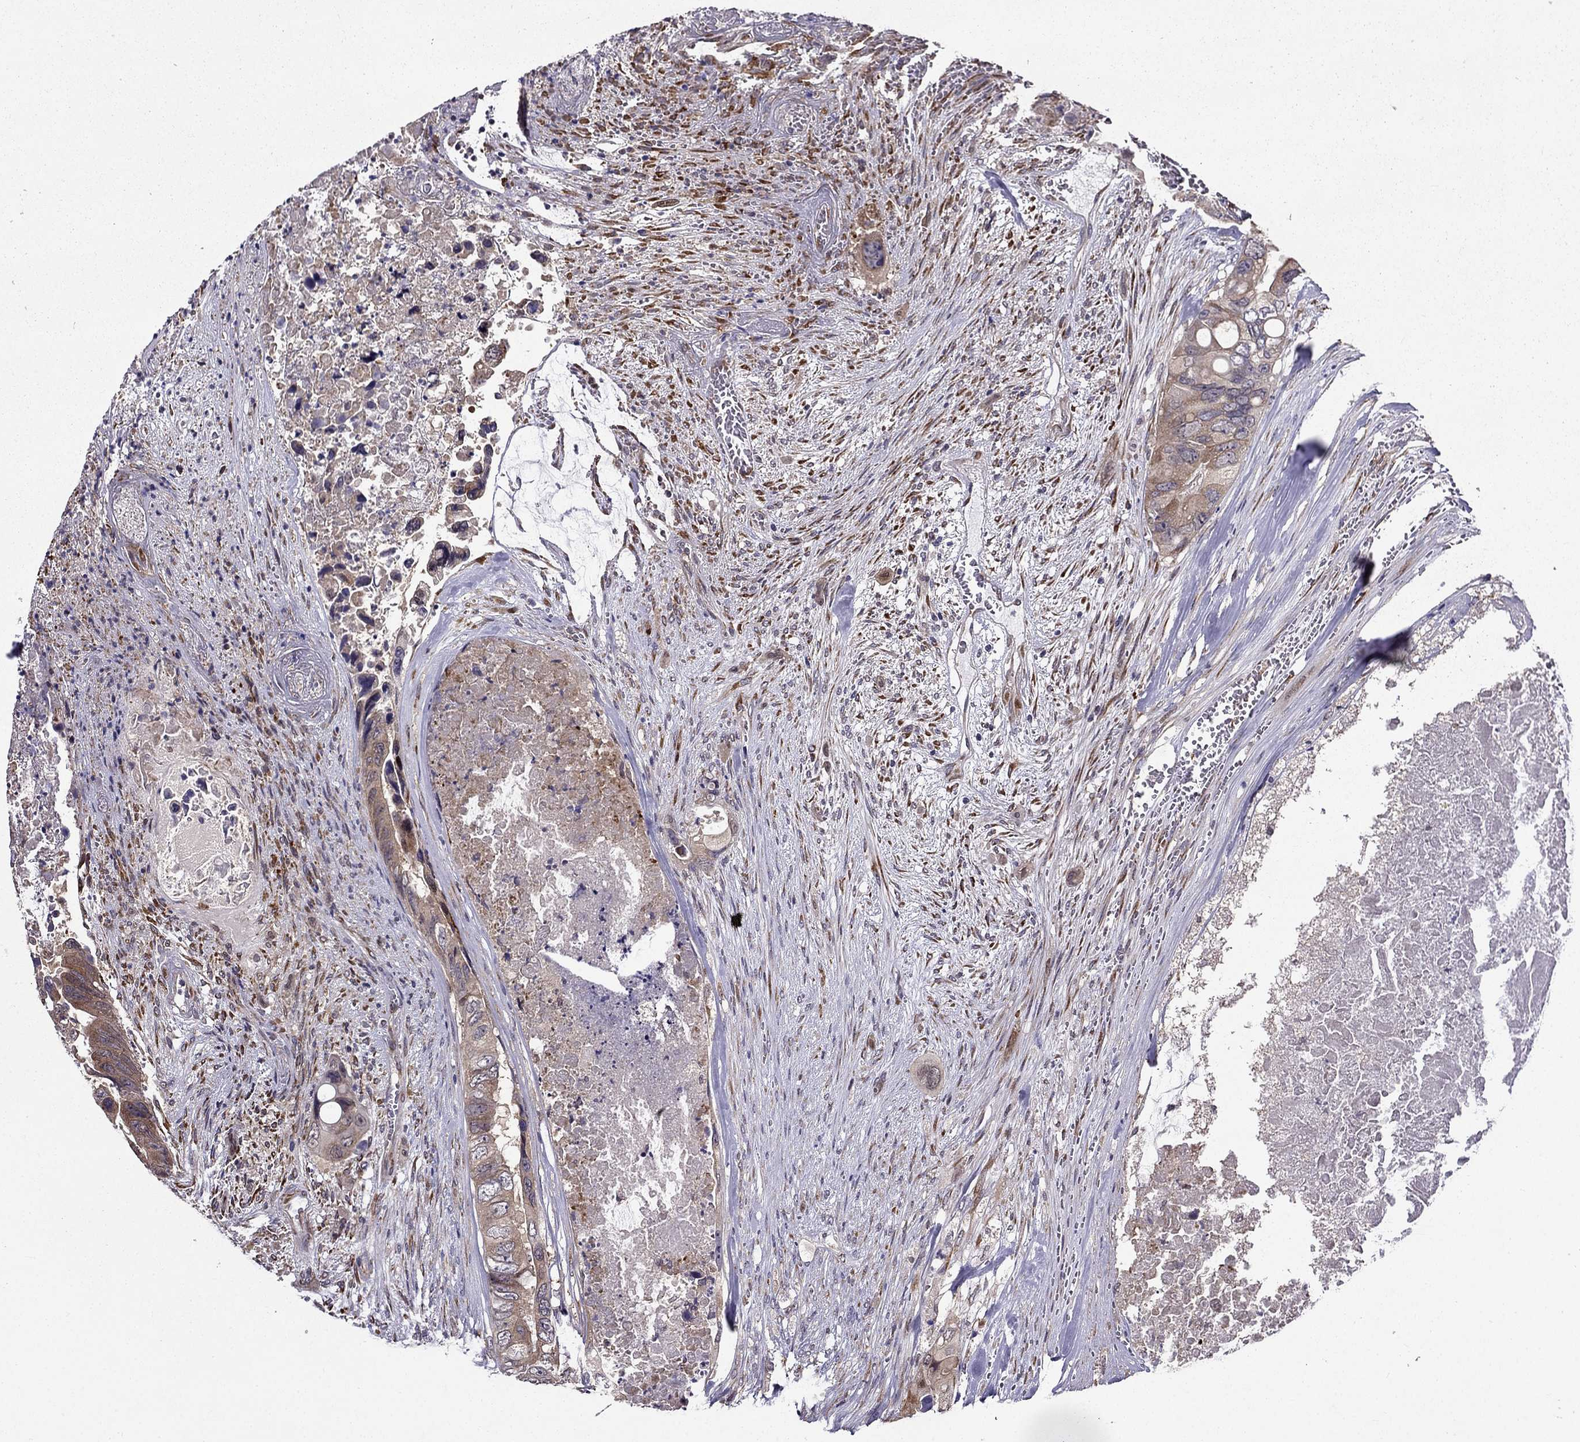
{"staining": {"intensity": "moderate", "quantity": "<25%", "location": "cytoplasmic/membranous"}, "tissue": "colorectal cancer", "cell_type": "Tumor cells", "image_type": "cancer", "snomed": [{"axis": "morphology", "description": "Adenocarcinoma, NOS"}, {"axis": "topography", "description": "Rectum"}], "caption": "Tumor cells demonstrate low levels of moderate cytoplasmic/membranous staining in about <25% of cells in colorectal cancer. (DAB (3,3'-diaminobenzidine) IHC, brown staining for protein, blue staining for nuclei).", "gene": "ARHGEF28", "patient": {"sex": "male", "age": 63}}